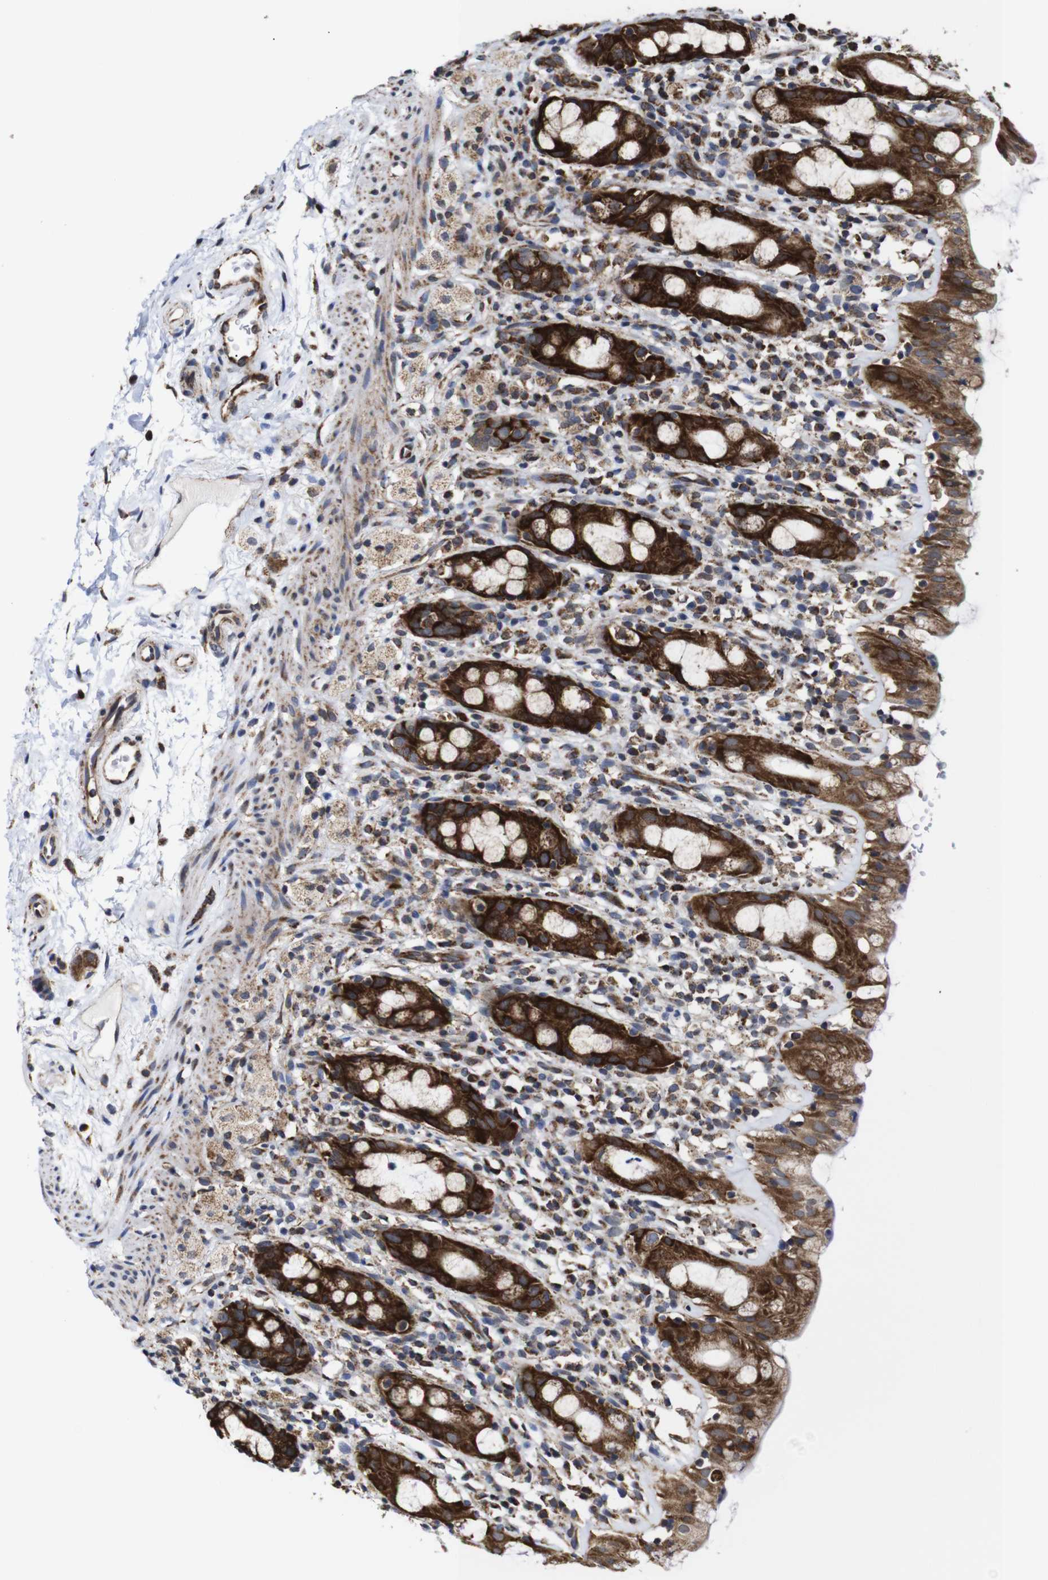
{"staining": {"intensity": "strong", "quantity": ">75%", "location": "cytoplasmic/membranous"}, "tissue": "rectum", "cell_type": "Glandular cells", "image_type": "normal", "snomed": [{"axis": "morphology", "description": "Normal tissue, NOS"}, {"axis": "topography", "description": "Rectum"}], "caption": "A high-resolution histopathology image shows immunohistochemistry staining of unremarkable rectum, which reveals strong cytoplasmic/membranous positivity in approximately >75% of glandular cells.", "gene": "C17orf80", "patient": {"sex": "male", "age": 44}}